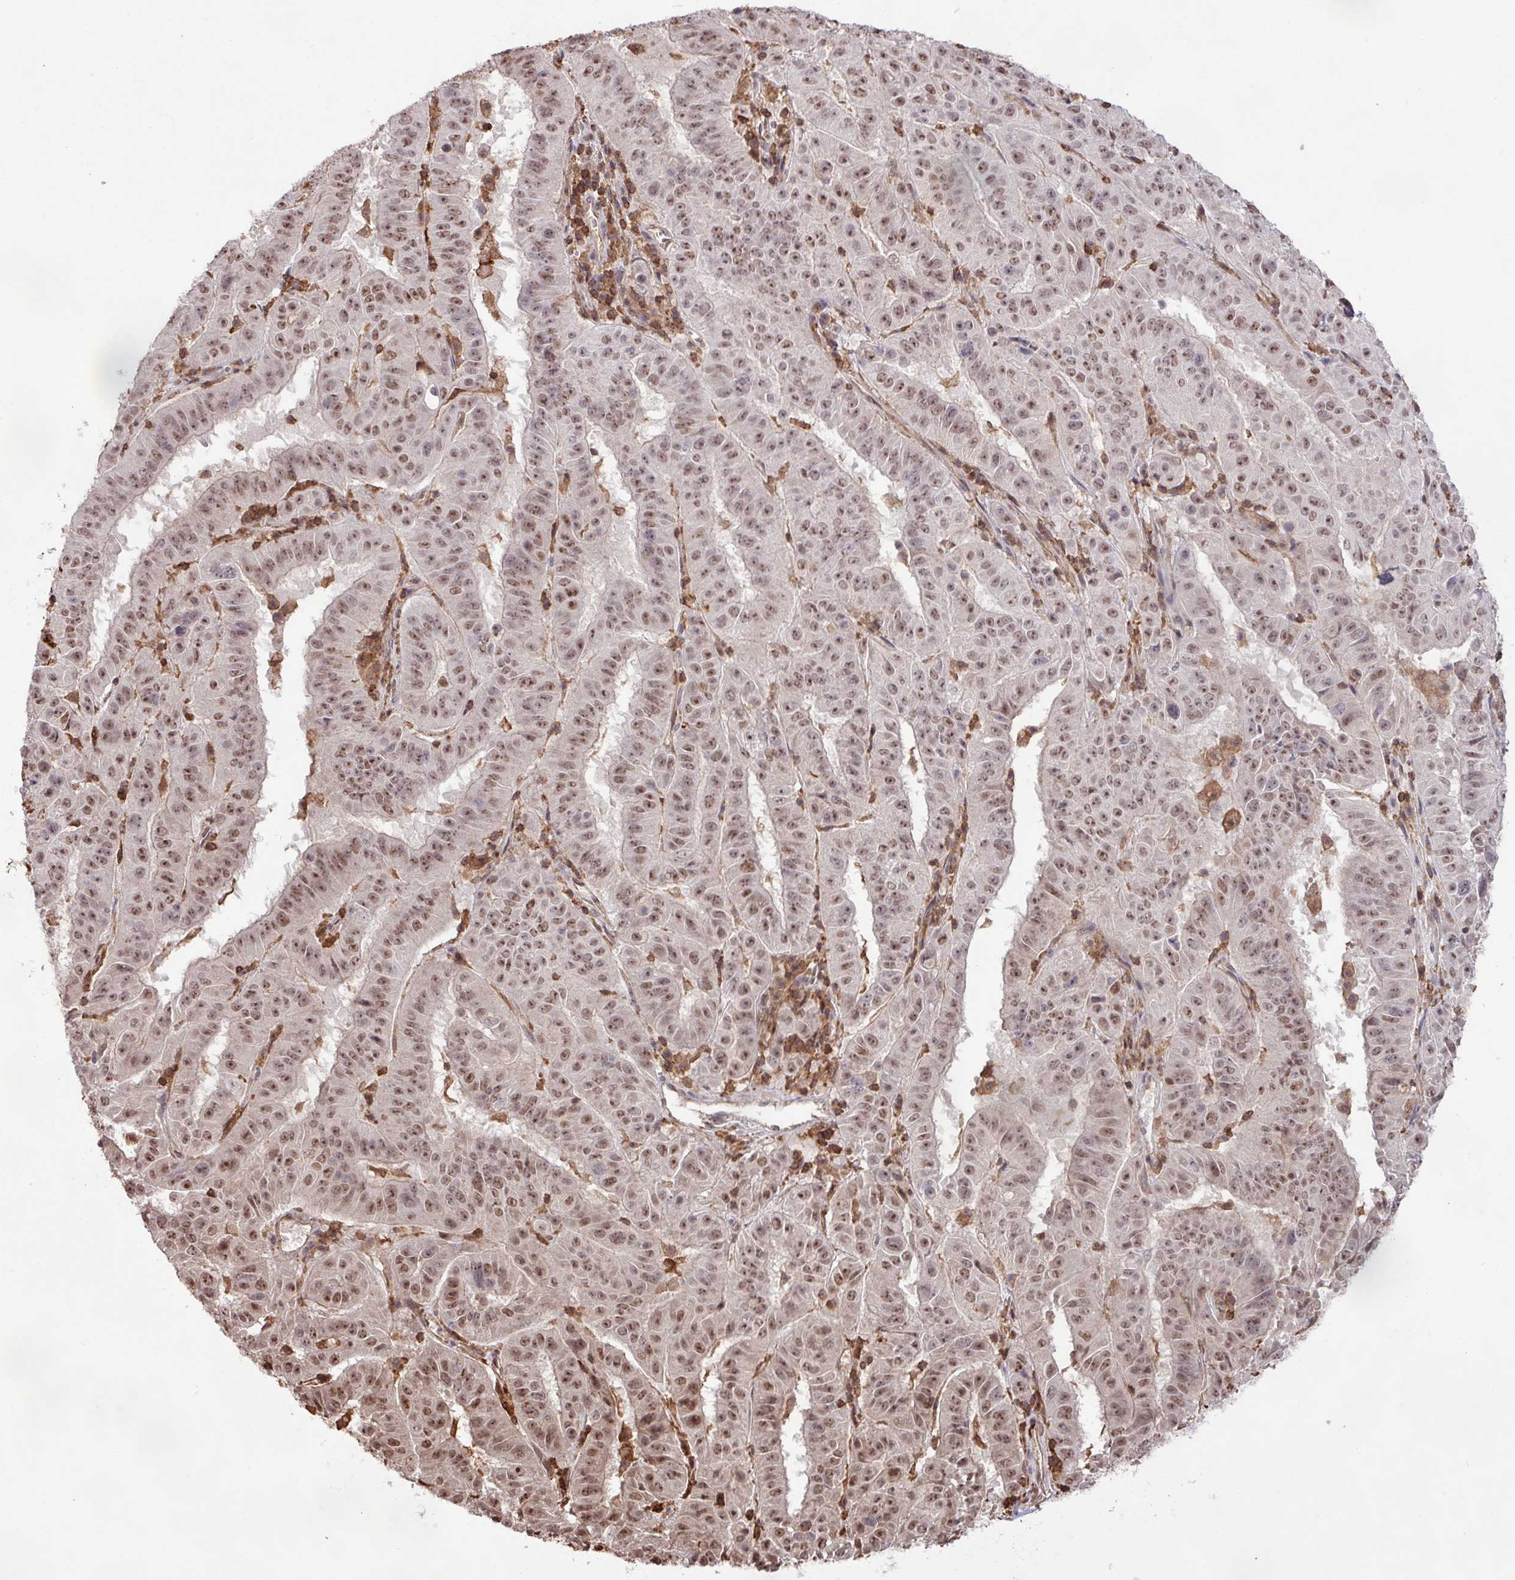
{"staining": {"intensity": "moderate", "quantity": ">75%", "location": "nuclear"}, "tissue": "pancreatic cancer", "cell_type": "Tumor cells", "image_type": "cancer", "snomed": [{"axis": "morphology", "description": "Adenocarcinoma, NOS"}, {"axis": "topography", "description": "Pancreas"}], "caption": "High-power microscopy captured an immunohistochemistry image of adenocarcinoma (pancreatic), revealing moderate nuclear staining in approximately >75% of tumor cells.", "gene": "GON7", "patient": {"sex": "male", "age": 63}}